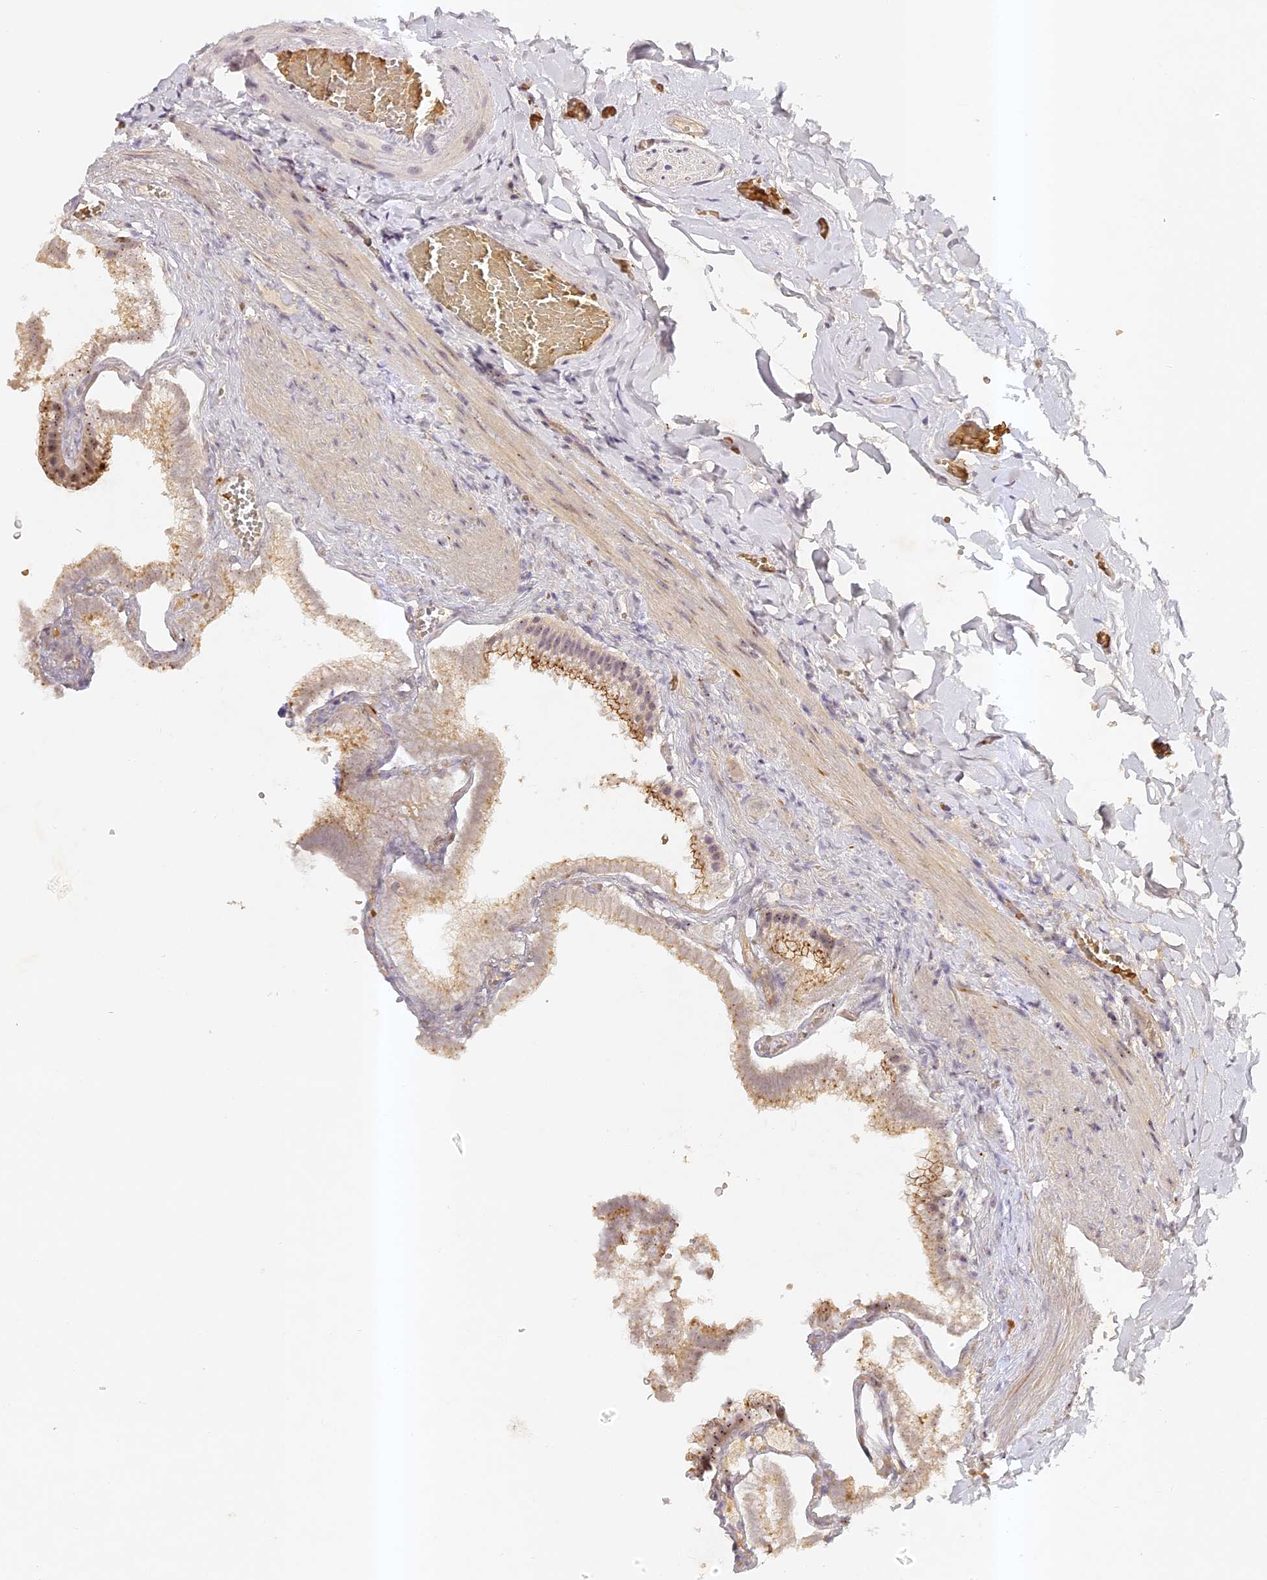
{"staining": {"intensity": "moderate", "quantity": "25%-75%", "location": "cytoplasmic/membranous"}, "tissue": "gallbladder", "cell_type": "Glandular cells", "image_type": "normal", "snomed": [{"axis": "morphology", "description": "Normal tissue, NOS"}, {"axis": "topography", "description": "Gallbladder"}], "caption": "A histopathology image of gallbladder stained for a protein shows moderate cytoplasmic/membranous brown staining in glandular cells. The protein is shown in brown color, while the nuclei are stained blue.", "gene": "ELL3", "patient": {"sex": "male", "age": 38}}